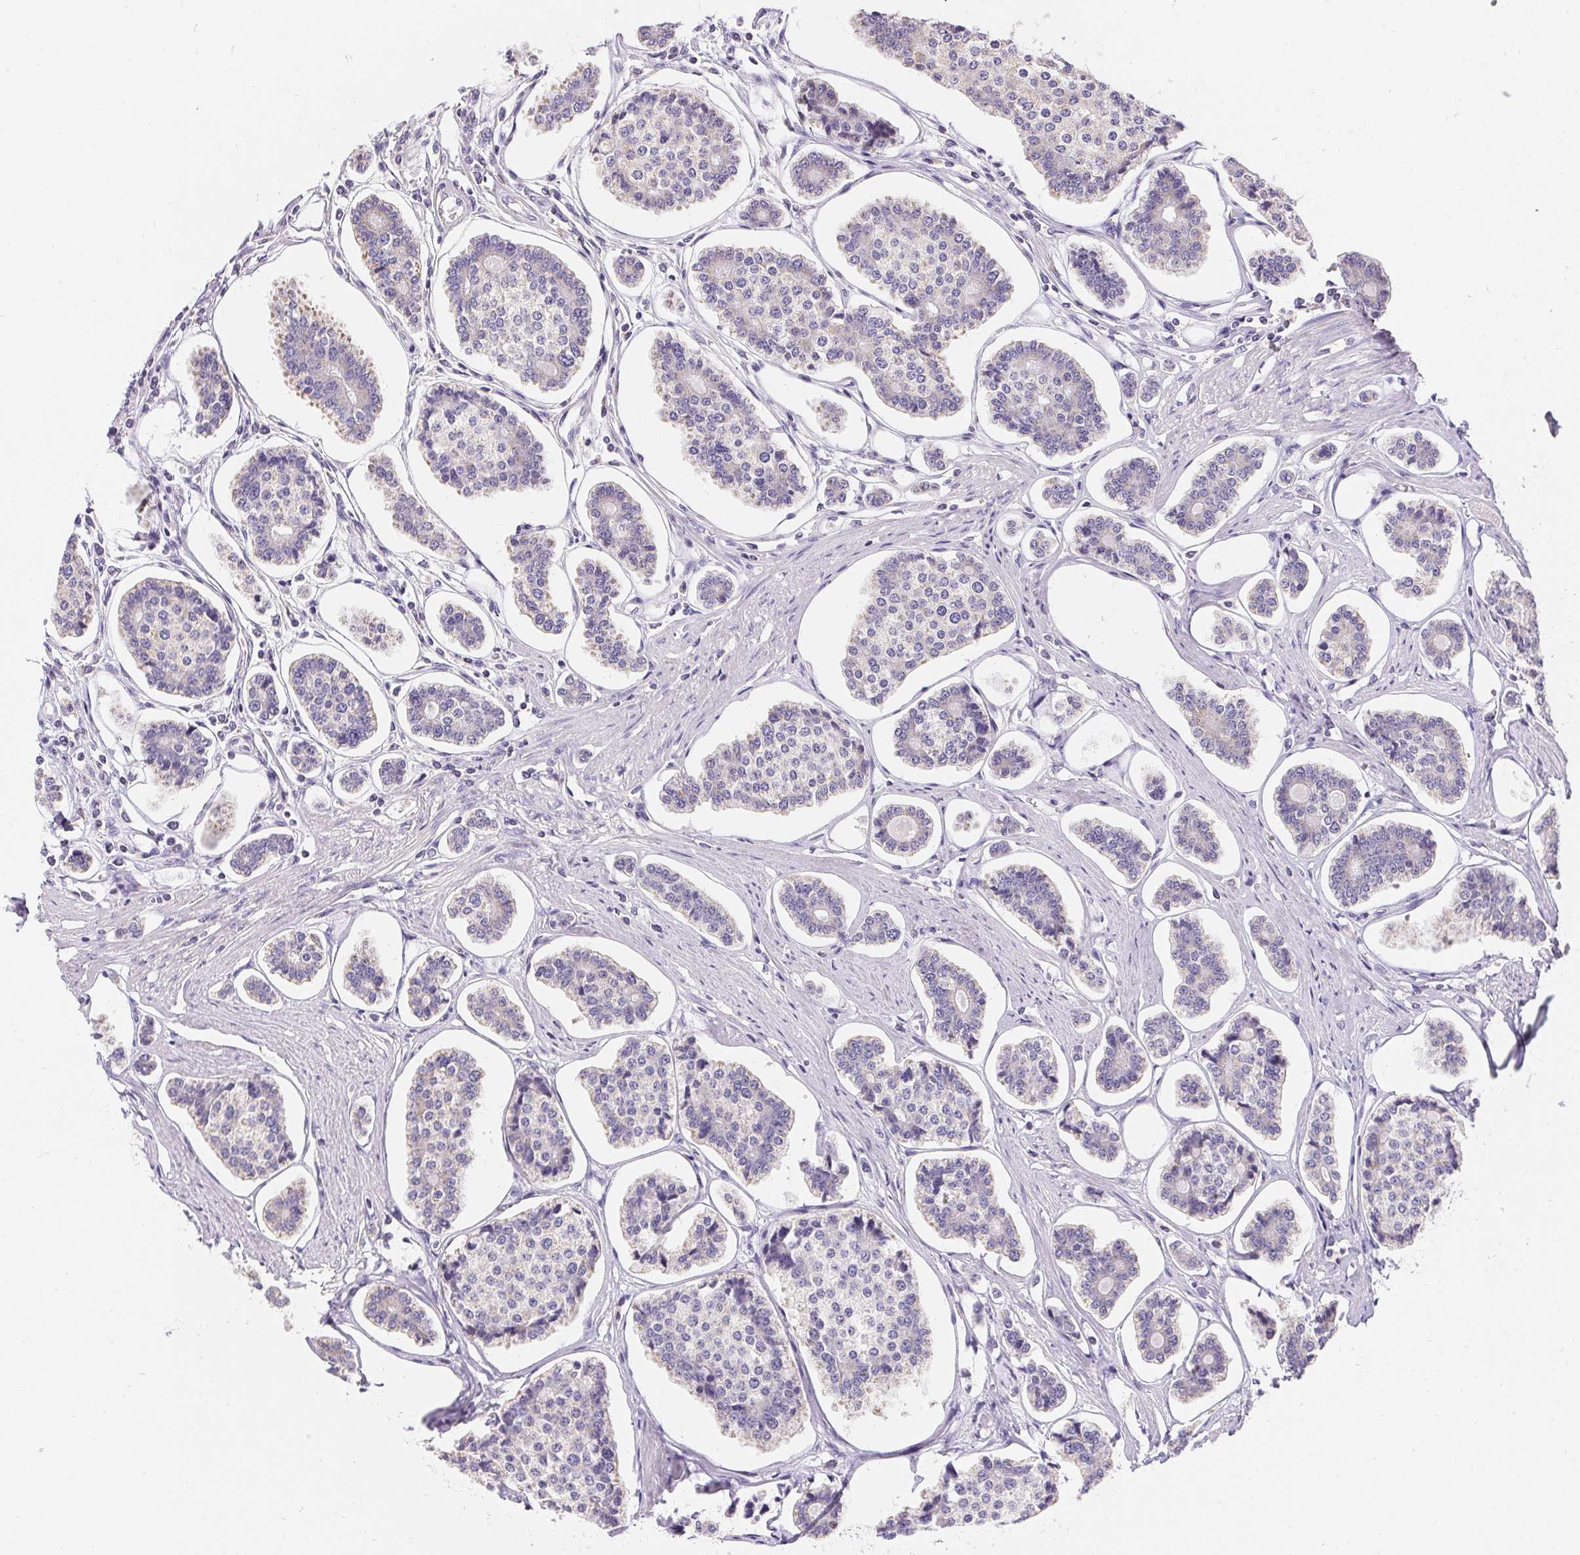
{"staining": {"intensity": "negative", "quantity": "none", "location": "none"}, "tissue": "carcinoid", "cell_type": "Tumor cells", "image_type": "cancer", "snomed": [{"axis": "morphology", "description": "Carcinoid, malignant, NOS"}, {"axis": "topography", "description": "Small intestine"}], "caption": "Human carcinoid stained for a protein using immunohistochemistry demonstrates no expression in tumor cells.", "gene": "ASGR2", "patient": {"sex": "female", "age": 65}}